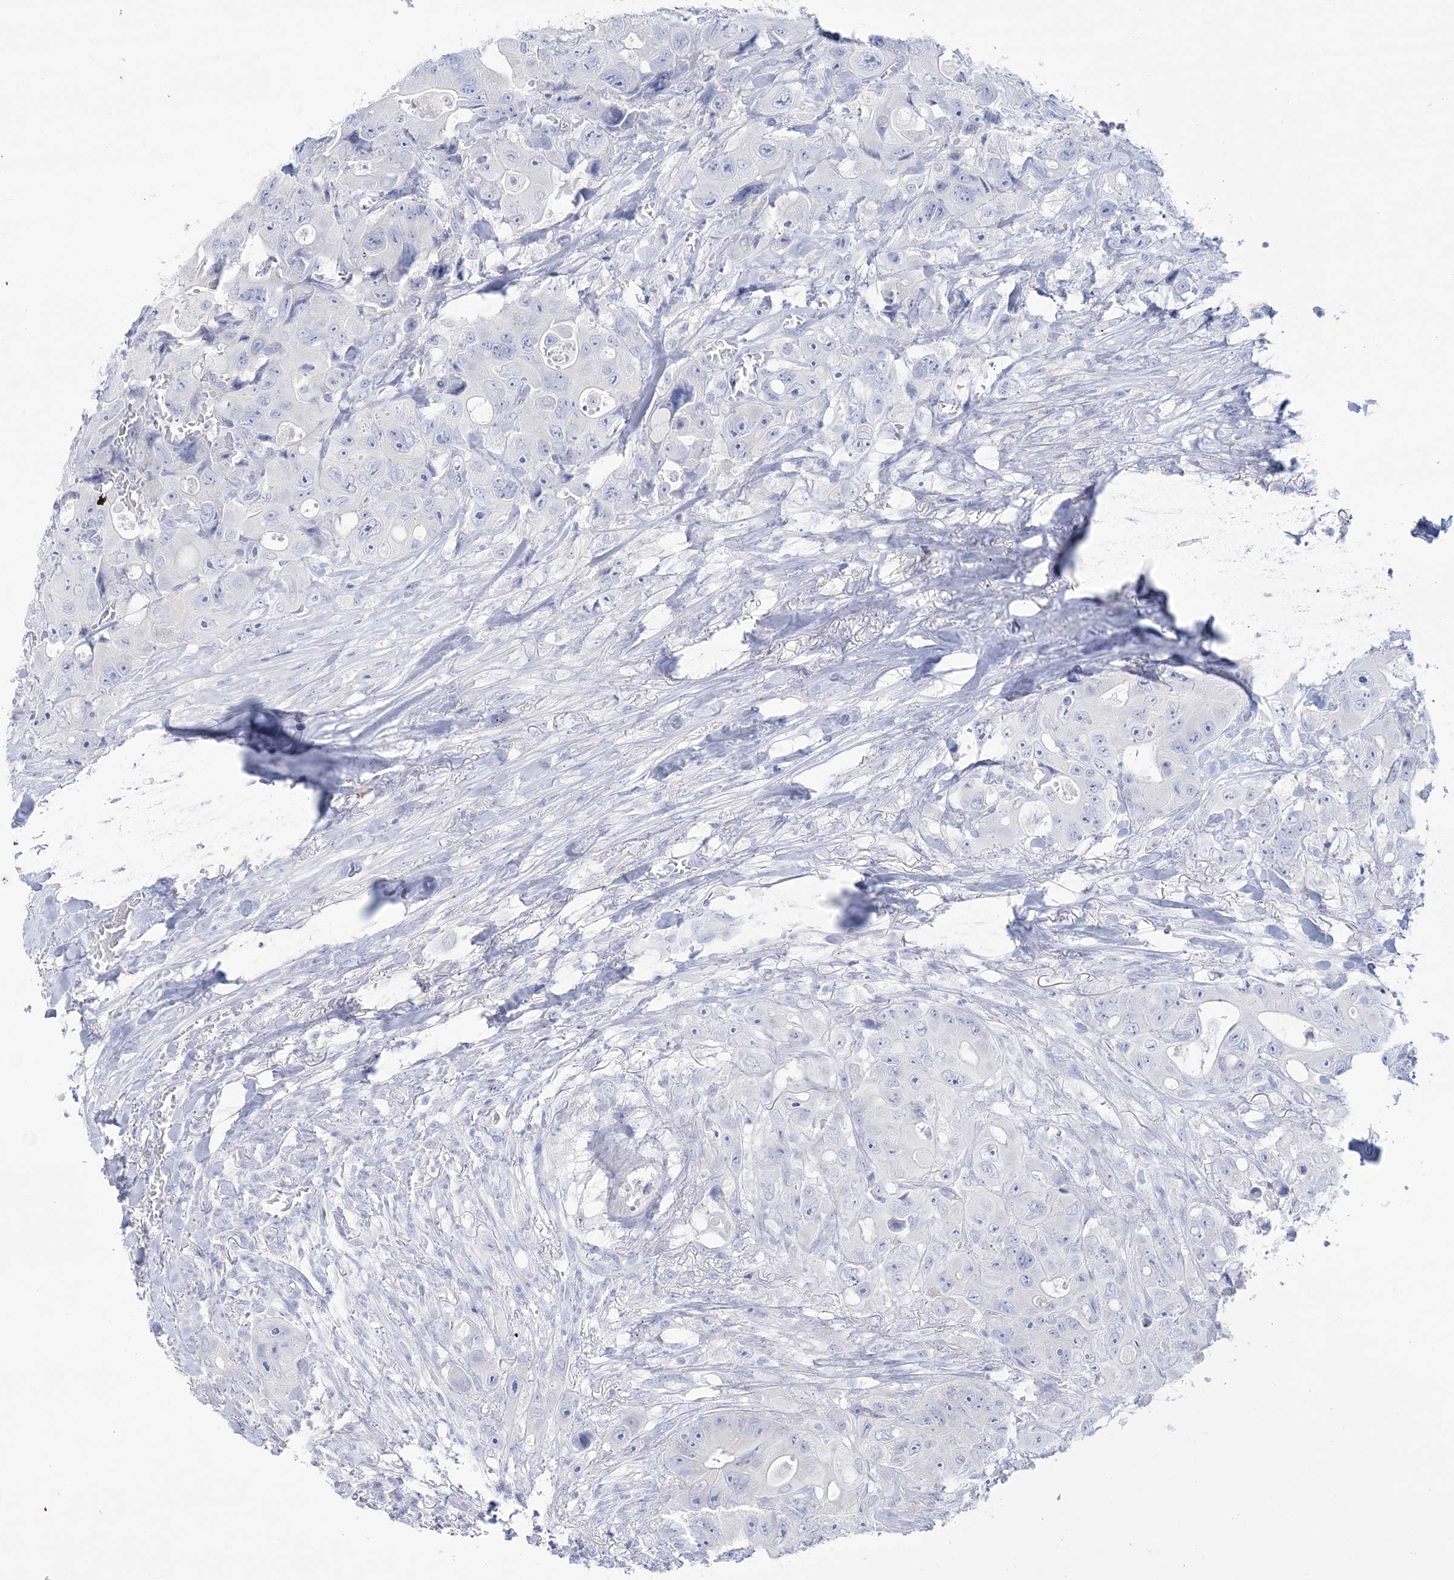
{"staining": {"intensity": "negative", "quantity": "none", "location": "none"}, "tissue": "colorectal cancer", "cell_type": "Tumor cells", "image_type": "cancer", "snomed": [{"axis": "morphology", "description": "Adenocarcinoma, NOS"}, {"axis": "topography", "description": "Colon"}], "caption": "Immunohistochemical staining of human colorectal cancer exhibits no significant positivity in tumor cells.", "gene": "RBP2", "patient": {"sex": "female", "age": 46}}